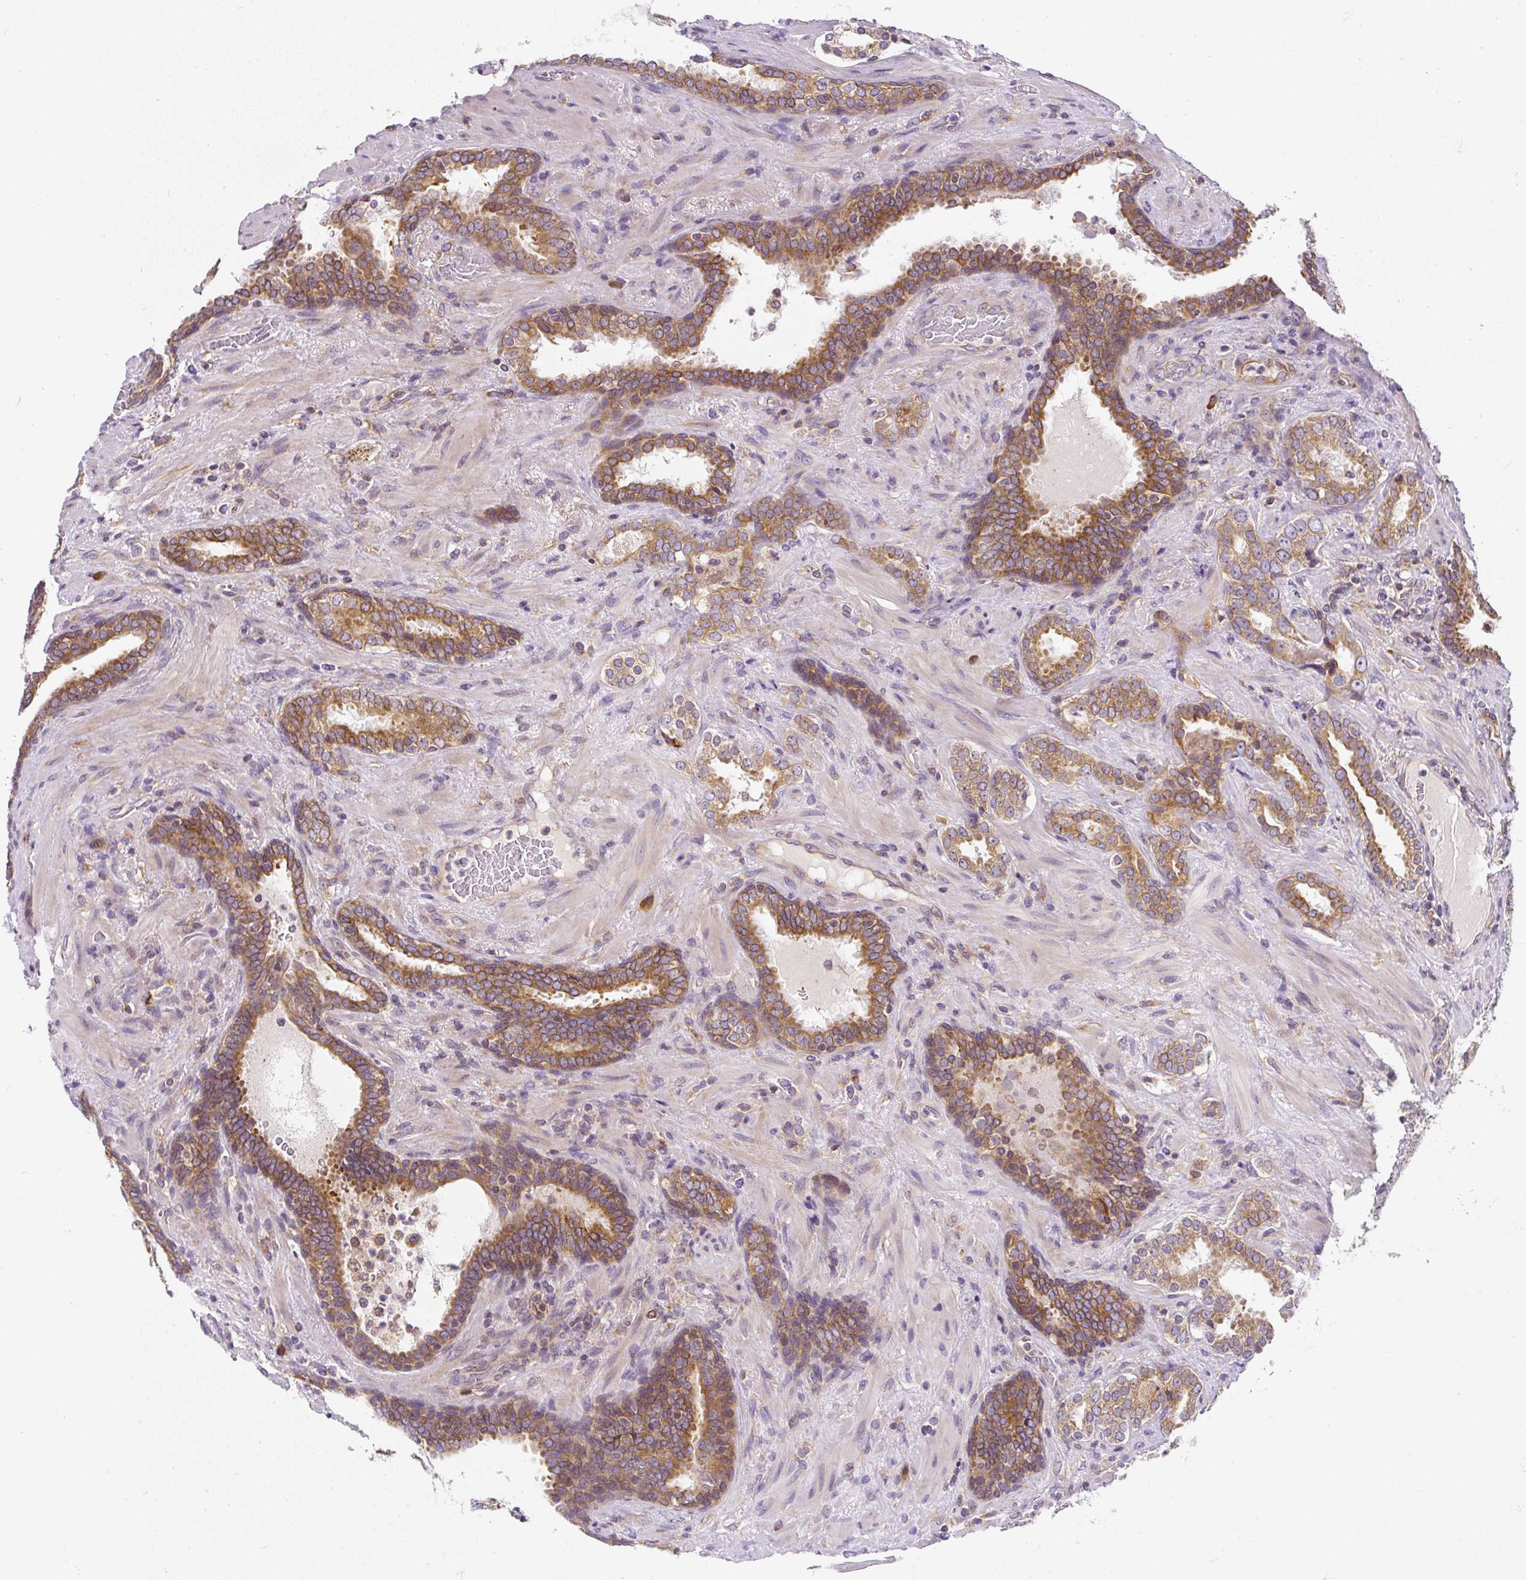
{"staining": {"intensity": "moderate", "quantity": ">75%", "location": "cytoplasmic/membranous"}, "tissue": "prostate cancer", "cell_type": "Tumor cells", "image_type": "cancer", "snomed": [{"axis": "morphology", "description": "Adenocarcinoma, High grade"}, {"axis": "topography", "description": "Prostate"}], "caption": "Immunohistochemistry (IHC) image of prostate cancer stained for a protein (brown), which exhibits medium levels of moderate cytoplasmic/membranous staining in approximately >75% of tumor cells.", "gene": "CYP20A1", "patient": {"sex": "male", "age": 65}}